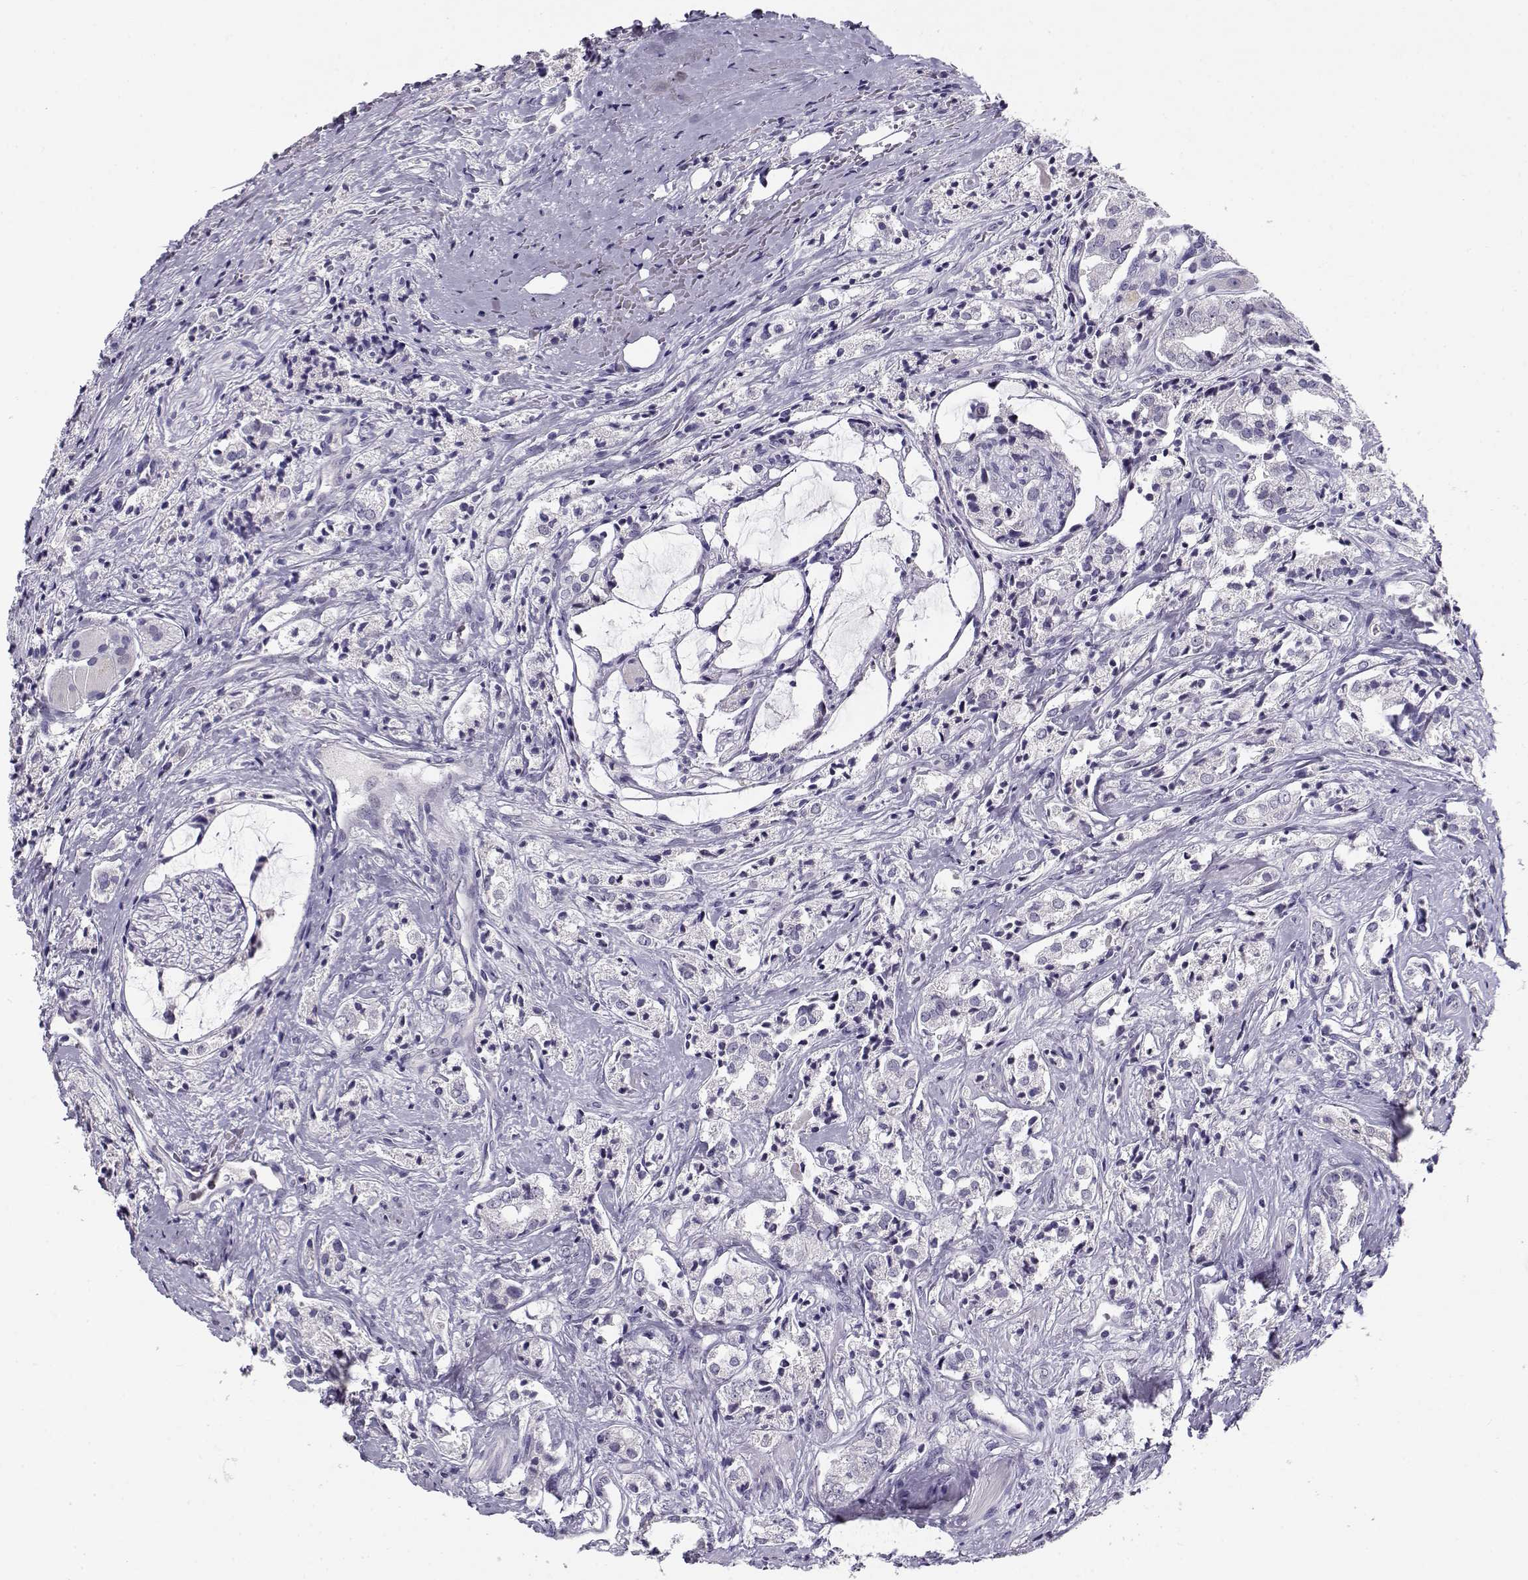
{"staining": {"intensity": "negative", "quantity": "none", "location": "none"}, "tissue": "prostate cancer", "cell_type": "Tumor cells", "image_type": "cancer", "snomed": [{"axis": "morphology", "description": "Adenocarcinoma, NOS"}, {"axis": "topography", "description": "Prostate"}], "caption": "Human adenocarcinoma (prostate) stained for a protein using immunohistochemistry (IHC) reveals no staining in tumor cells.", "gene": "CFAP77", "patient": {"sex": "male", "age": 66}}